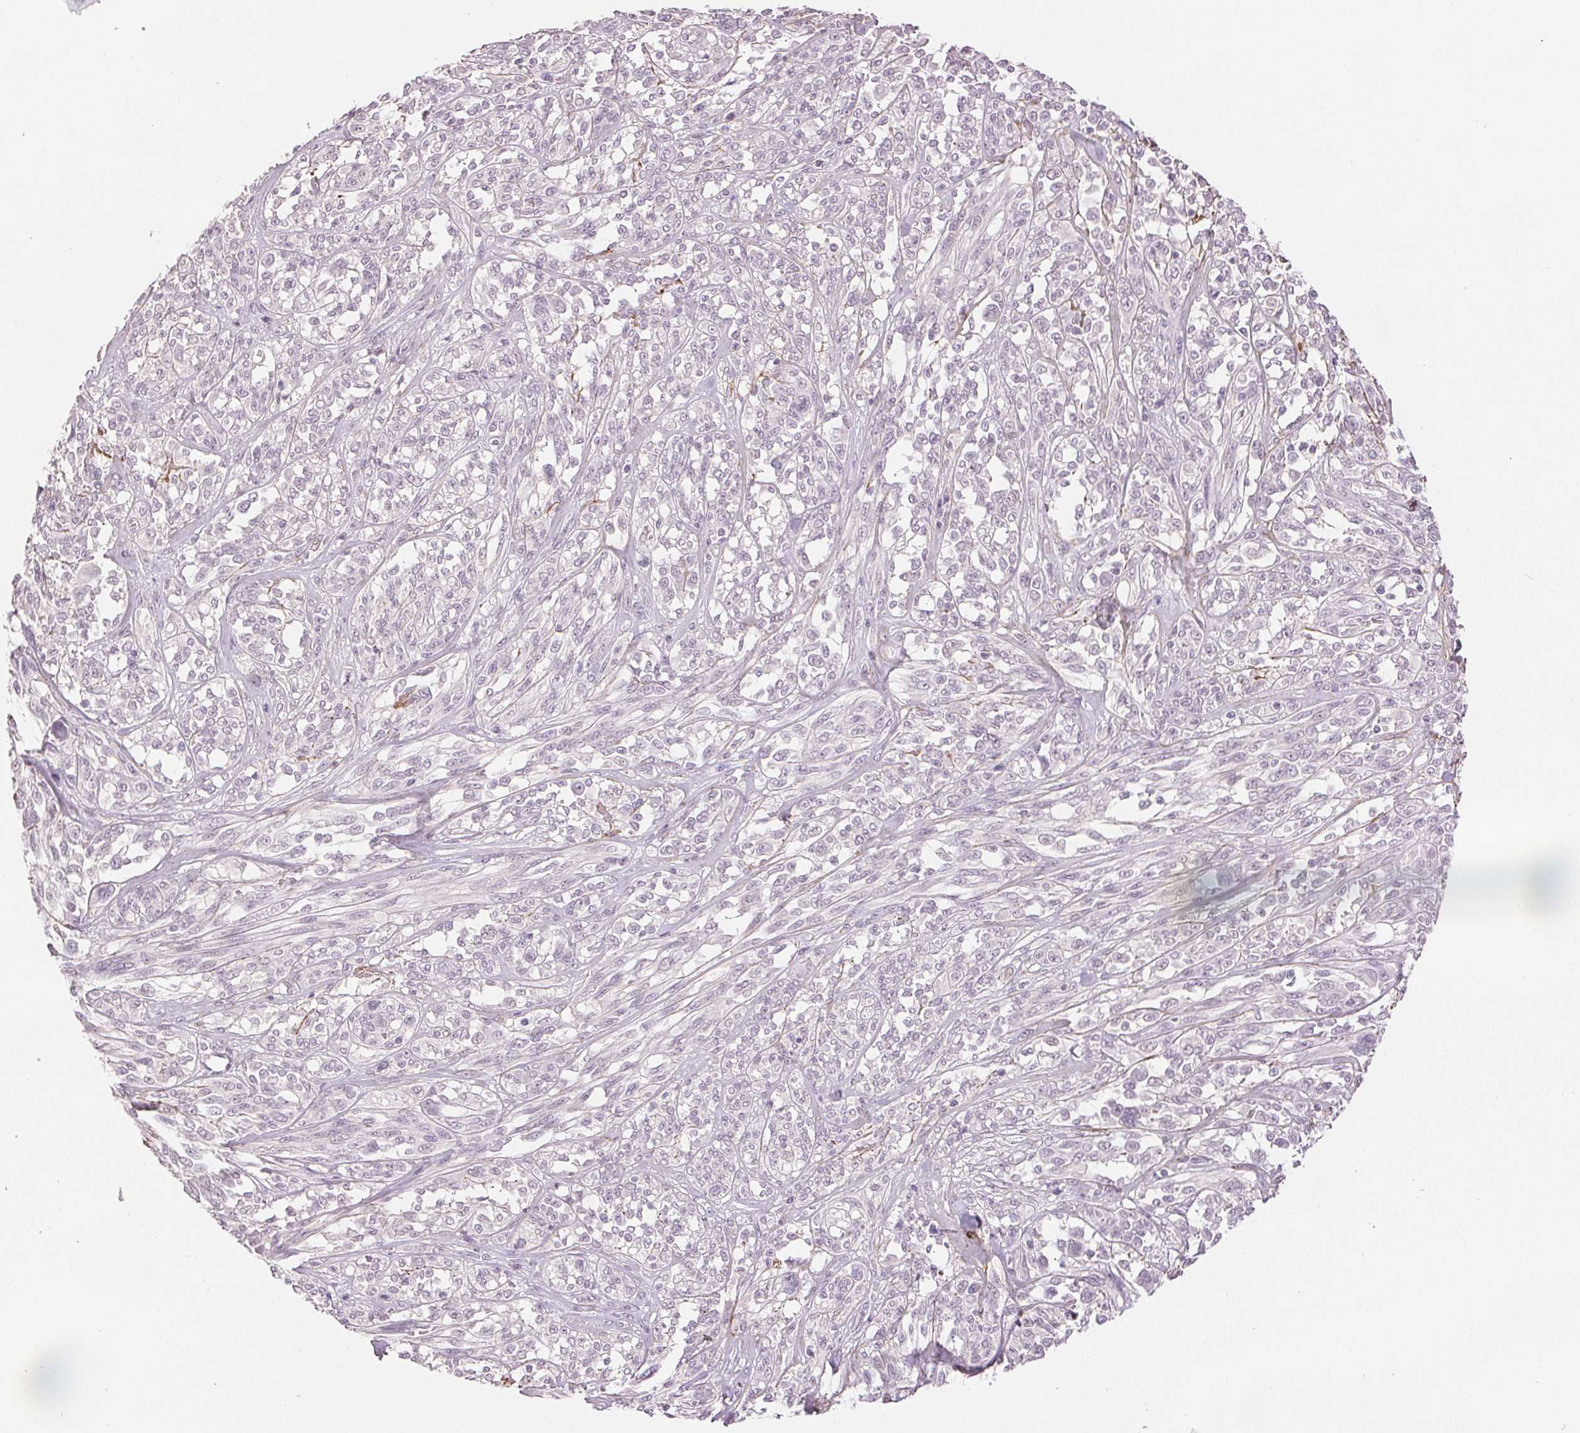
{"staining": {"intensity": "negative", "quantity": "none", "location": "none"}, "tissue": "melanoma", "cell_type": "Tumor cells", "image_type": "cancer", "snomed": [{"axis": "morphology", "description": "Malignant melanoma, NOS"}, {"axis": "topography", "description": "Skin"}], "caption": "DAB immunohistochemical staining of malignant melanoma shows no significant staining in tumor cells.", "gene": "FBN1", "patient": {"sex": "female", "age": 91}}